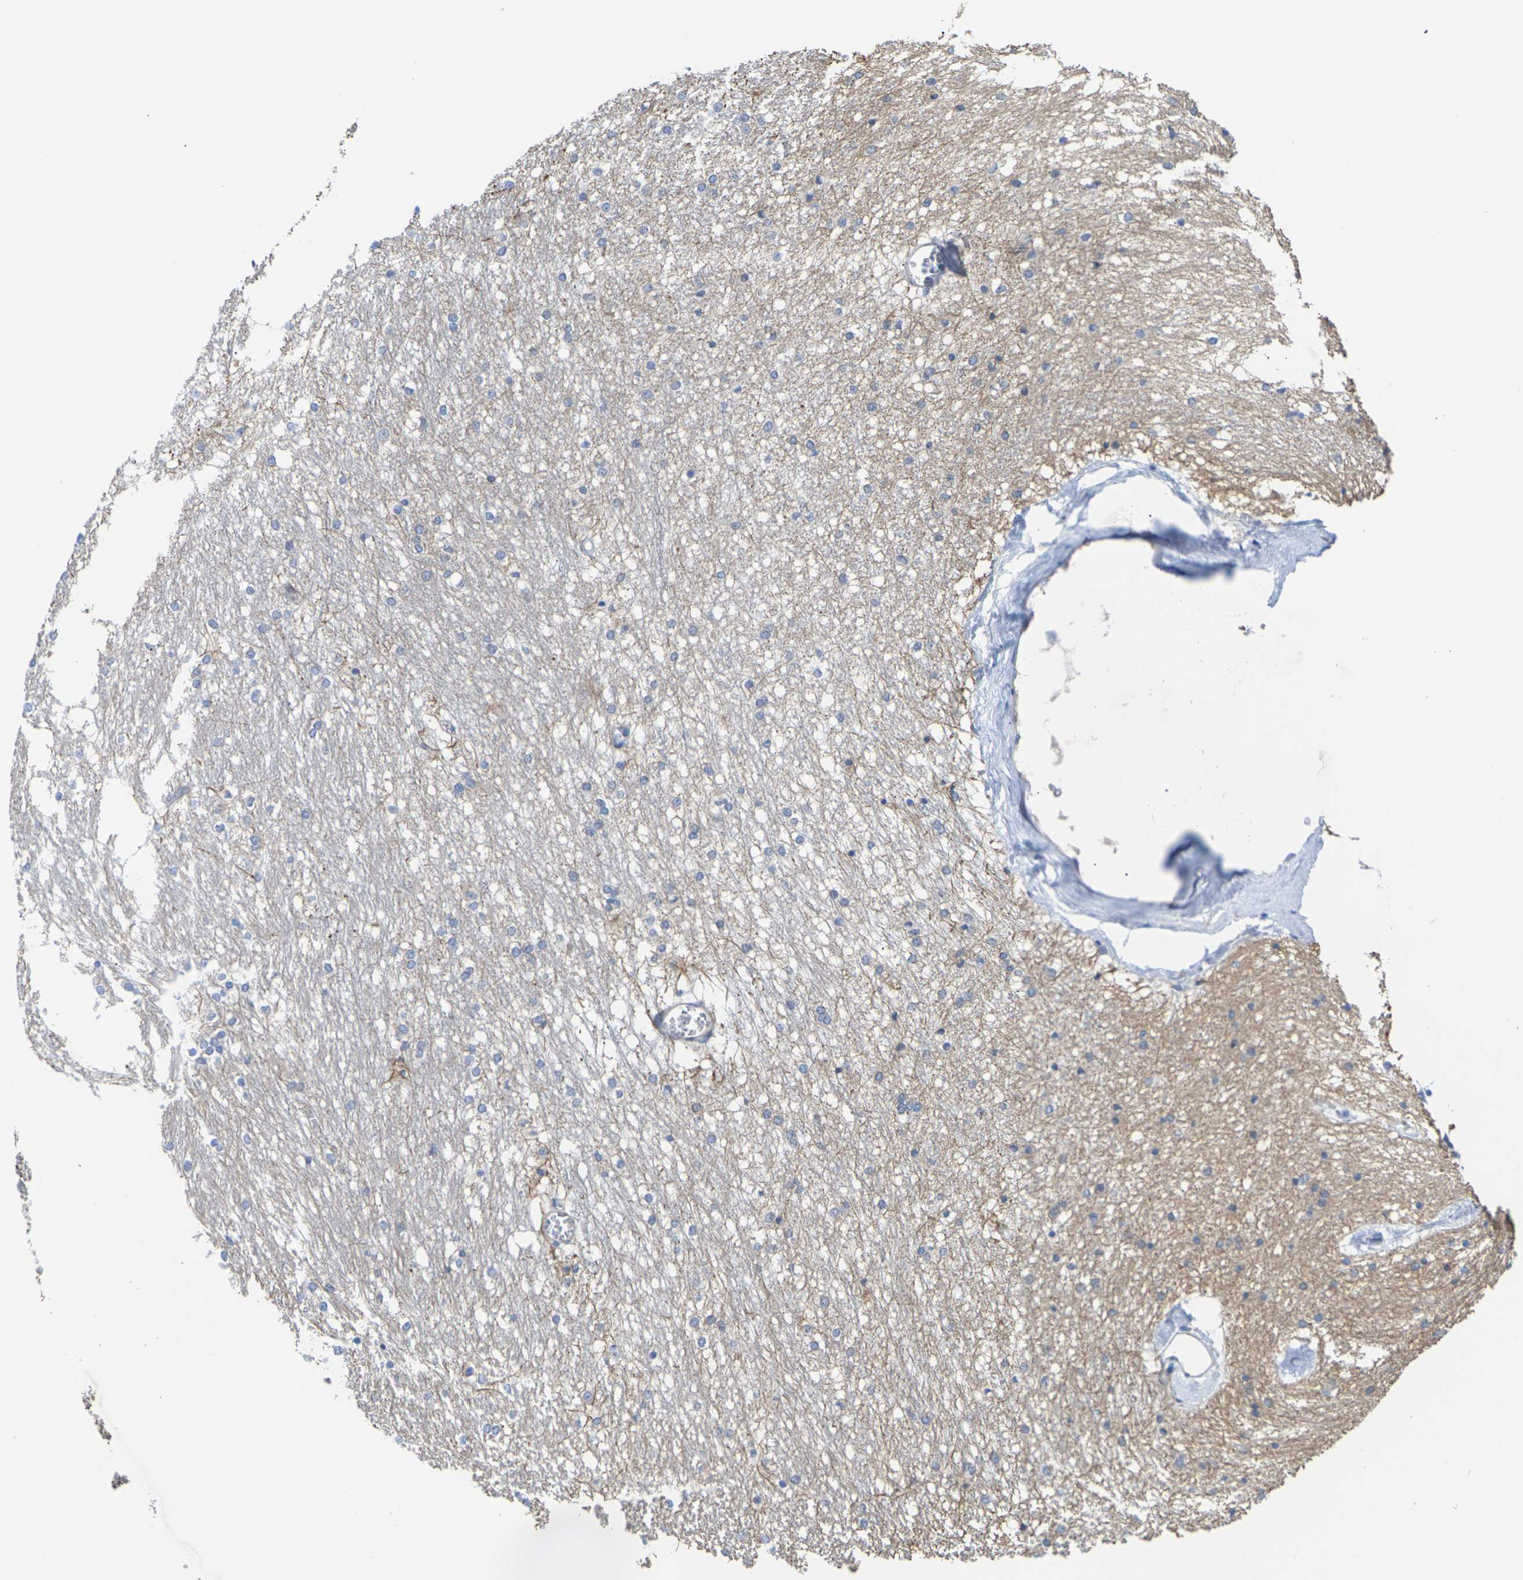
{"staining": {"intensity": "weak", "quantity": "<25%", "location": "cytoplasmic/membranous"}, "tissue": "caudate", "cell_type": "Glial cells", "image_type": "normal", "snomed": [{"axis": "morphology", "description": "Normal tissue, NOS"}, {"axis": "topography", "description": "Lateral ventricle wall"}], "caption": "Immunohistochemistry photomicrograph of normal caudate: human caudate stained with DAB (3,3'-diaminobenzidine) reveals no significant protein staining in glial cells. (Immunohistochemistry, brightfield microscopy, high magnification).", "gene": "TMCO4", "patient": {"sex": "female", "age": 19}}